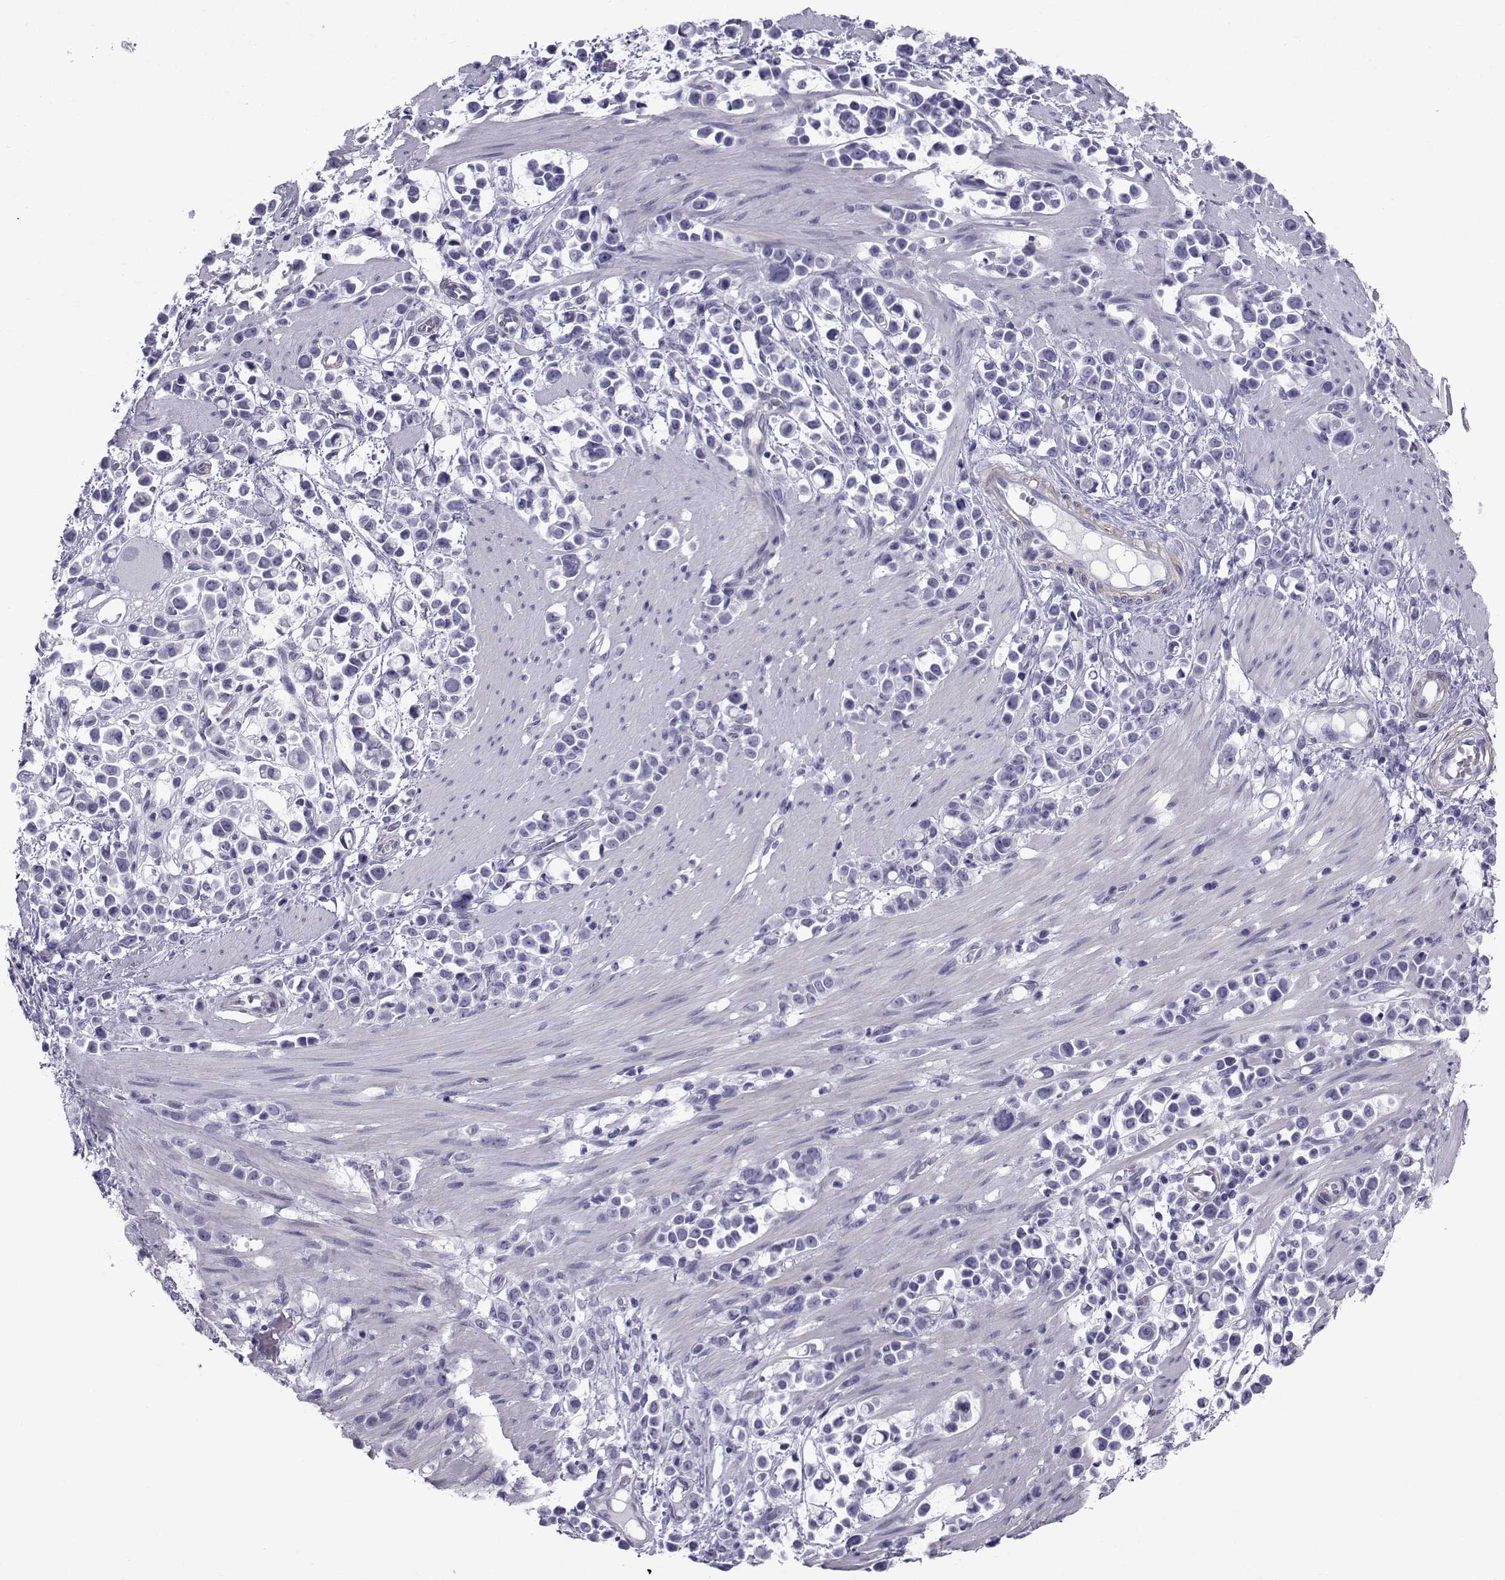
{"staining": {"intensity": "negative", "quantity": "none", "location": "none"}, "tissue": "stomach cancer", "cell_type": "Tumor cells", "image_type": "cancer", "snomed": [{"axis": "morphology", "description": "Adenocarcinoma, NOS"}, {"axis": "topography", "description": "Stomach"}], "caption": "Stomach cancer (adenocarcinoma) was stained to show a protein in brown. There is no significant expression in tumor cells.", "gene": "SPANXD", "patient": {"sex": "male", "age": 82}}